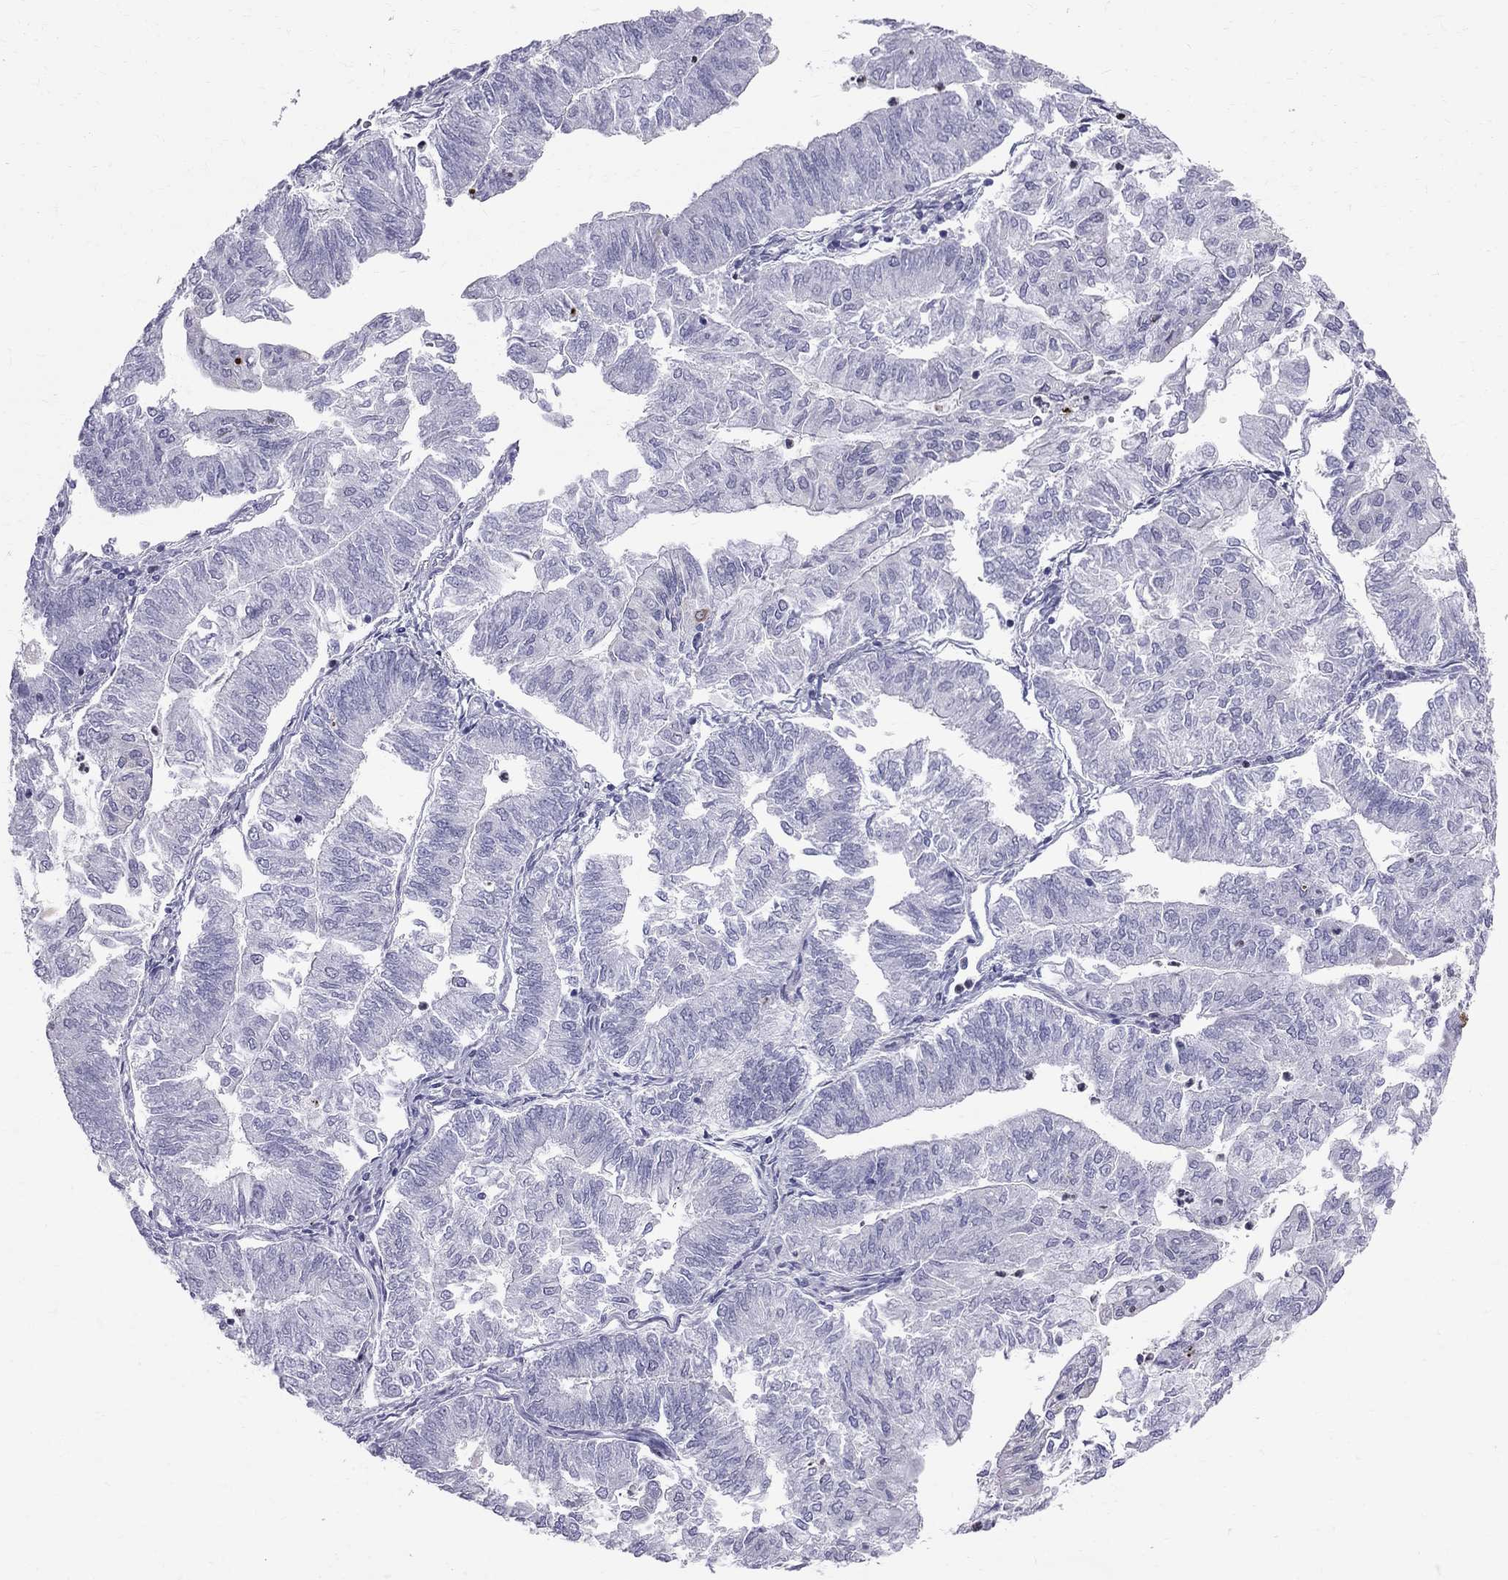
{"staining": {"intensity": "negative", "quantity": "none", "location": "none"}, "tissue": "endometrial cancer", "cell_type": "Tumor cells", "image_type": "cancer", "snomed": [{"axis": "morphology", "description": "Adenocarcinoma, NOS"}, {"axis": "topography", "description": "Endometrium"}], "caption": "DAB (3,3'-diaminobenzidine) immunohistochemical staining of endometrial cancer (adenocarcinoma) demonstrates no significant positivity in tumor cells. (DAB IHC with hematoxylin counter stain).", "gene": "MUC15", "patient": {"sex": "female", "age": 59}}